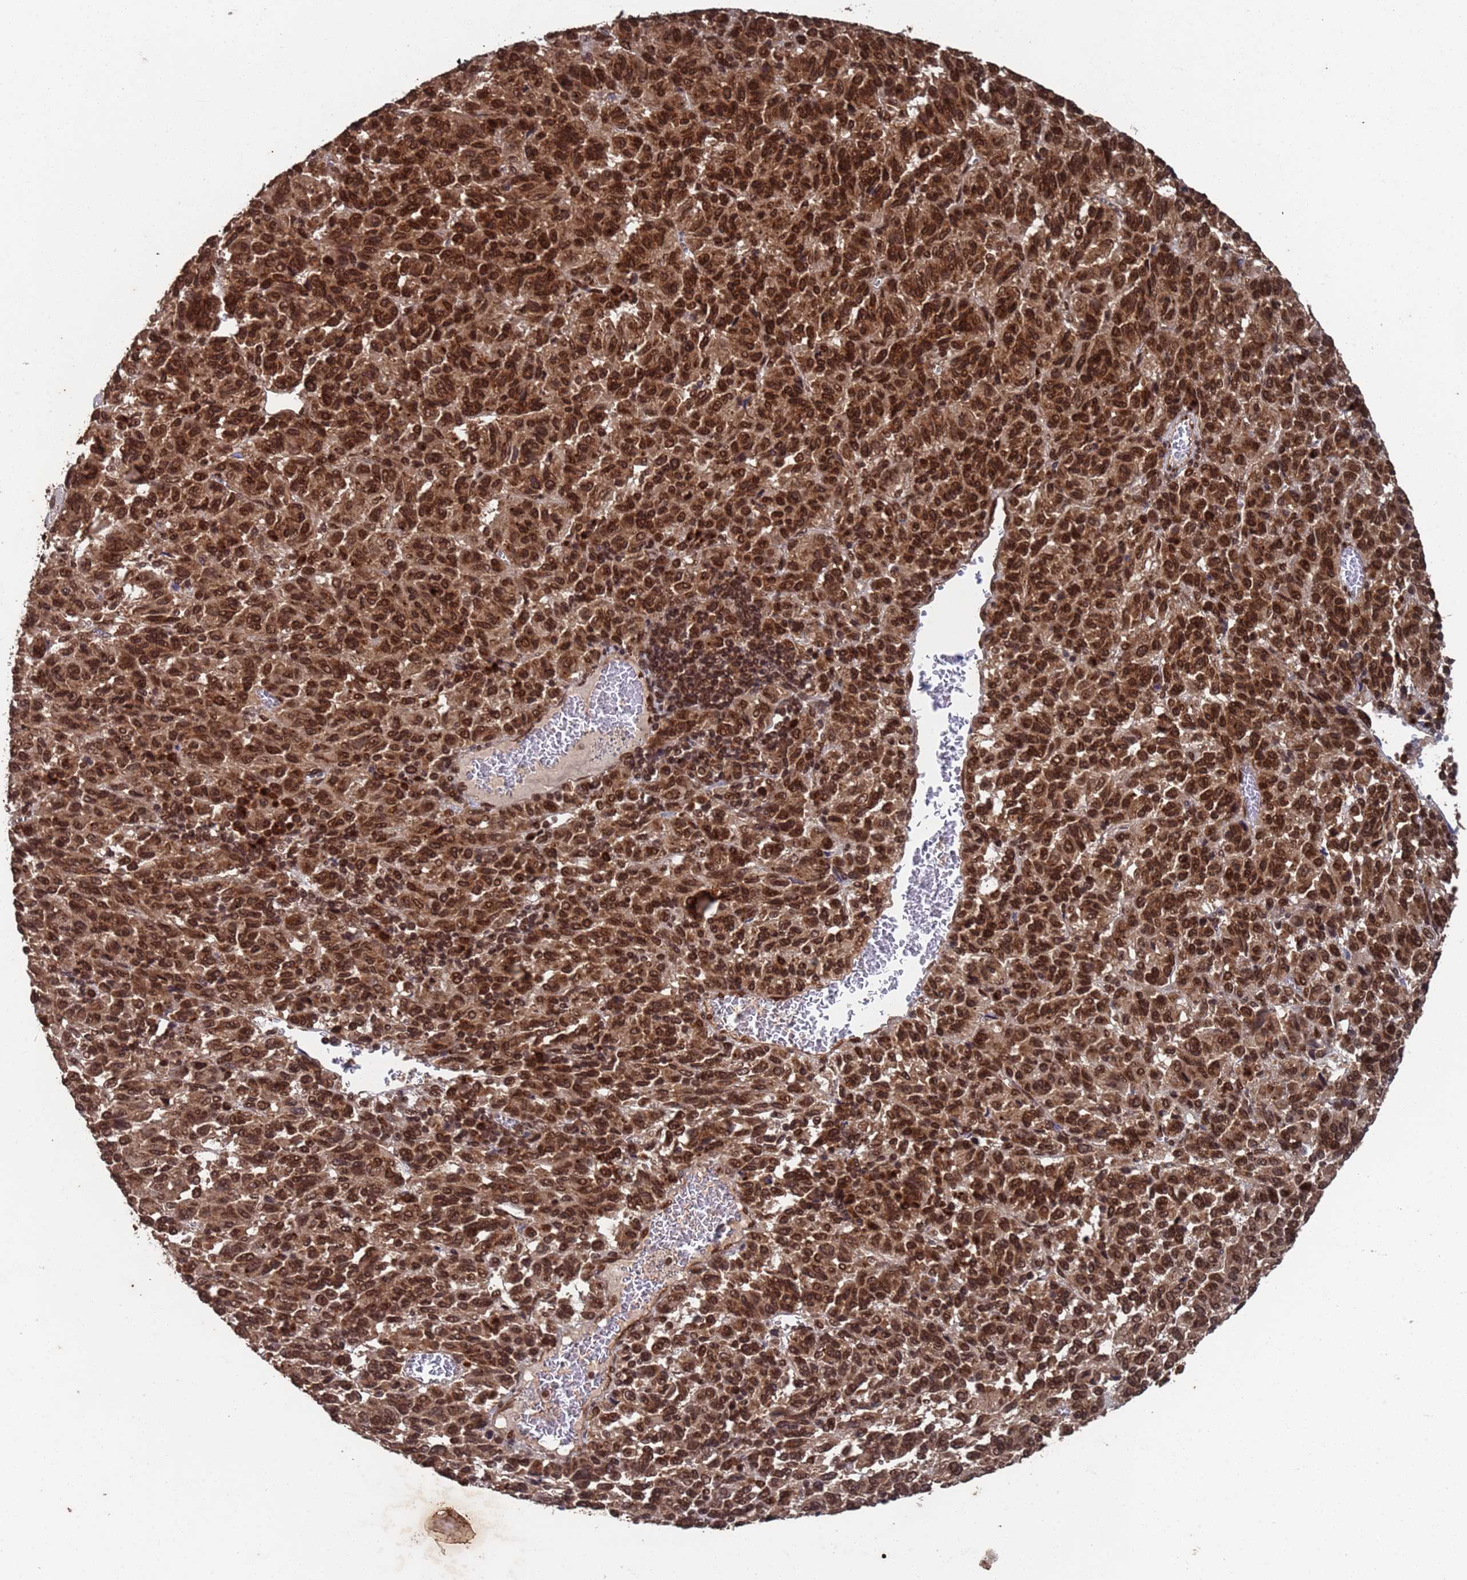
{"staining": {"intensity": "moderate", "quantity": ">75%", "location": "cytoplasmic/membranous,nuclear"}, "tissue": "melanoma", "cell_type": "Tumor cells", "image_type": "cancer", "snomed": [{"axis": "morphology", "description": "Malignant melanoma, Metastatic site"}, {"axis": "topography", "description": "Lung"}], "caption": "Immunohistochemical staining of melanoma exhibits medium levels of moderate cytoplasmic/membranous and nuclear protein expression in approximately >75% of tumor cells. Nuclei are stained in blue.", "gene": "FUBP3", "patient": {"sex": "male", "age": 64}}